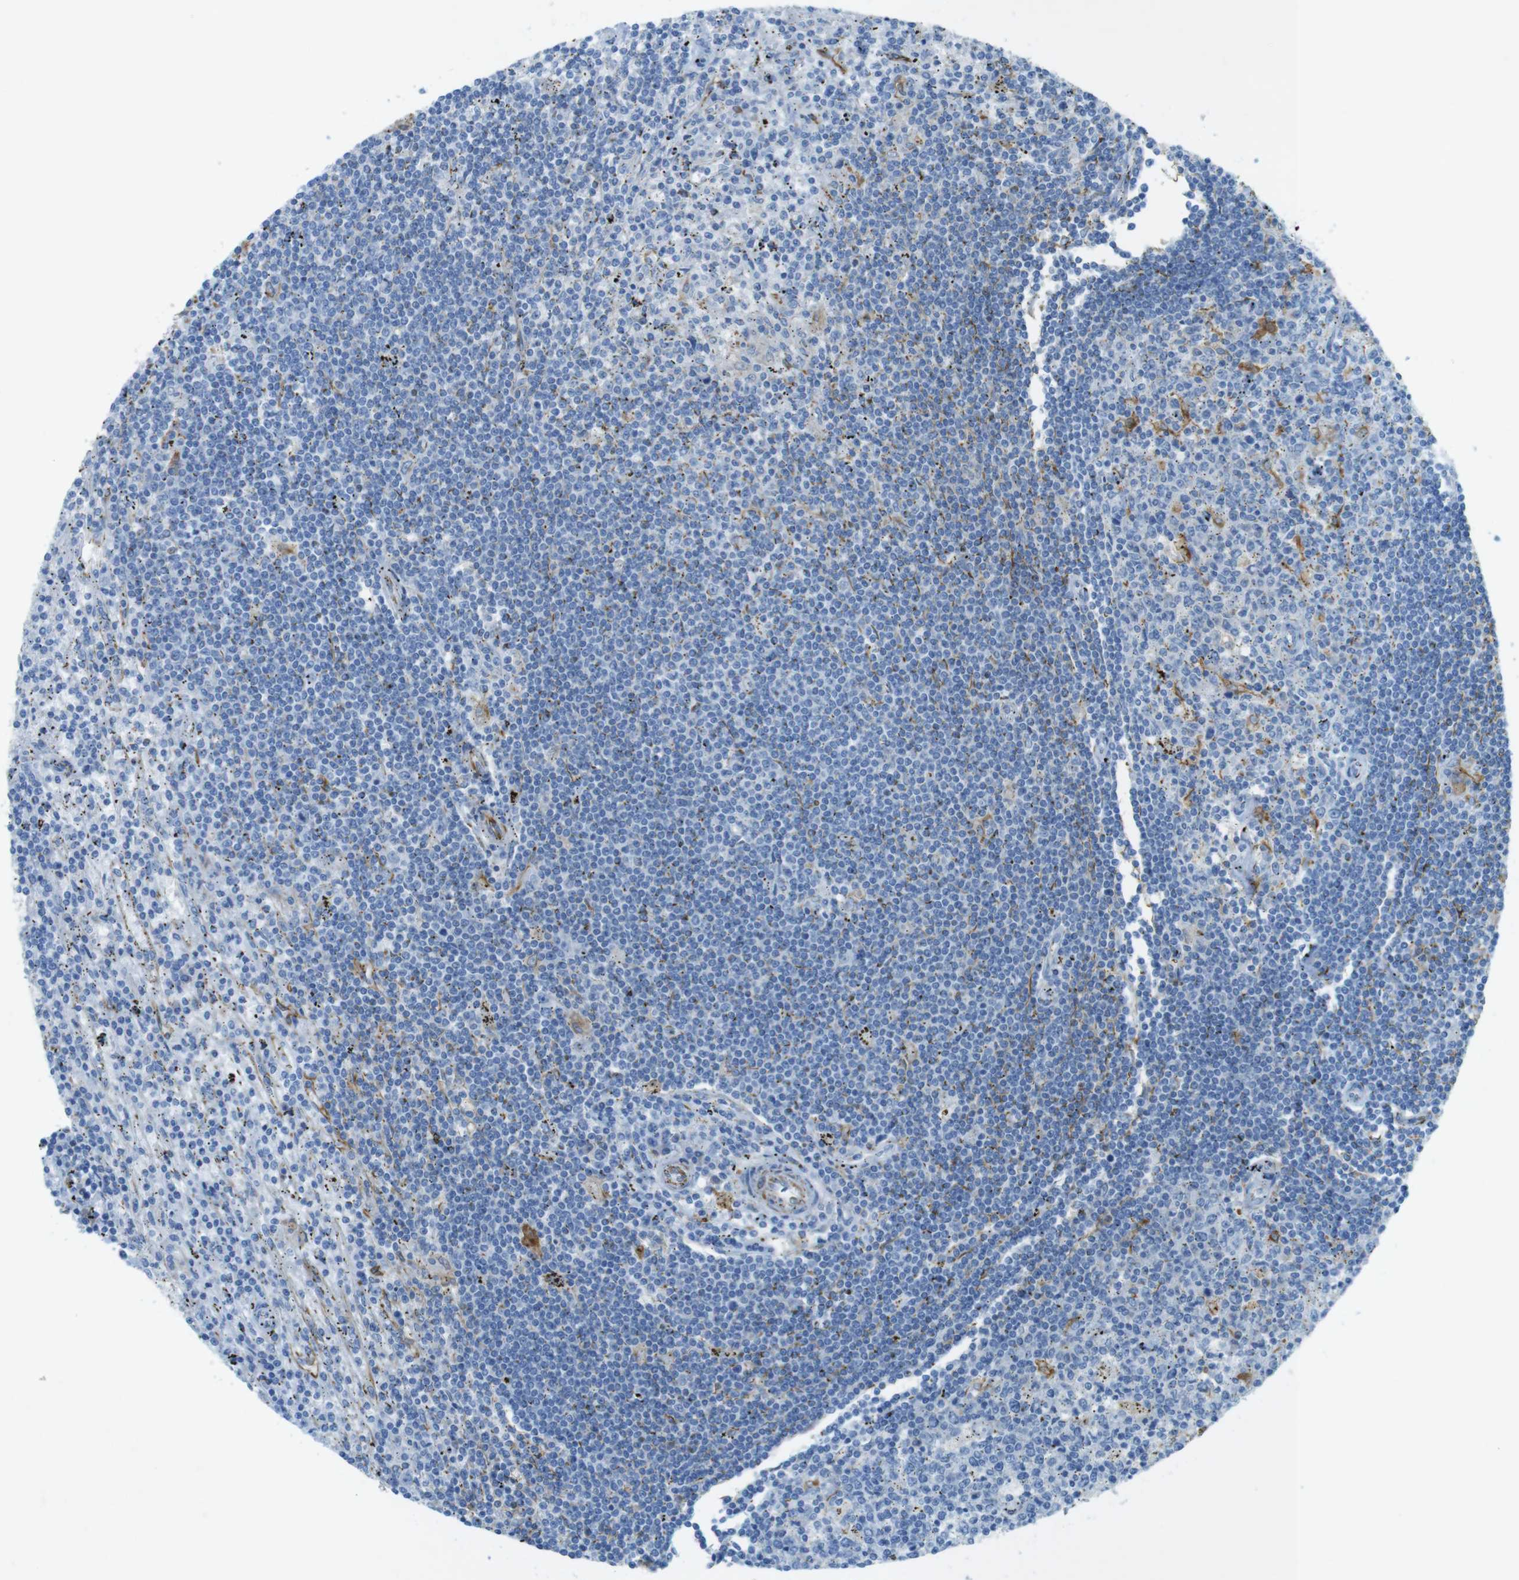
{"staining": {"intensity": "negative", "quantity": "none", "location": "none"}, "tissue": "lymphoma", "cell_type": "Tumor cells", "image_type": "cancer", "snomed": [{"axis": "morphology", "description": "Malignant lymphoma, non-Hodgkin's type, Low grade"}, {"axis": "topography", "description": "Spleen"}], "caption": "A histopathology image of lymphoma stained for a protein demonstrates no brown staining in tumor cells. Brightfield microscopy of IHC stained with DAB (3,3'-diaminobenzidine) (brown) and hematoxylin (blue), captured at high magnification.", "gene": "CD320", "patient": {"sex": "male", "age": 76}}